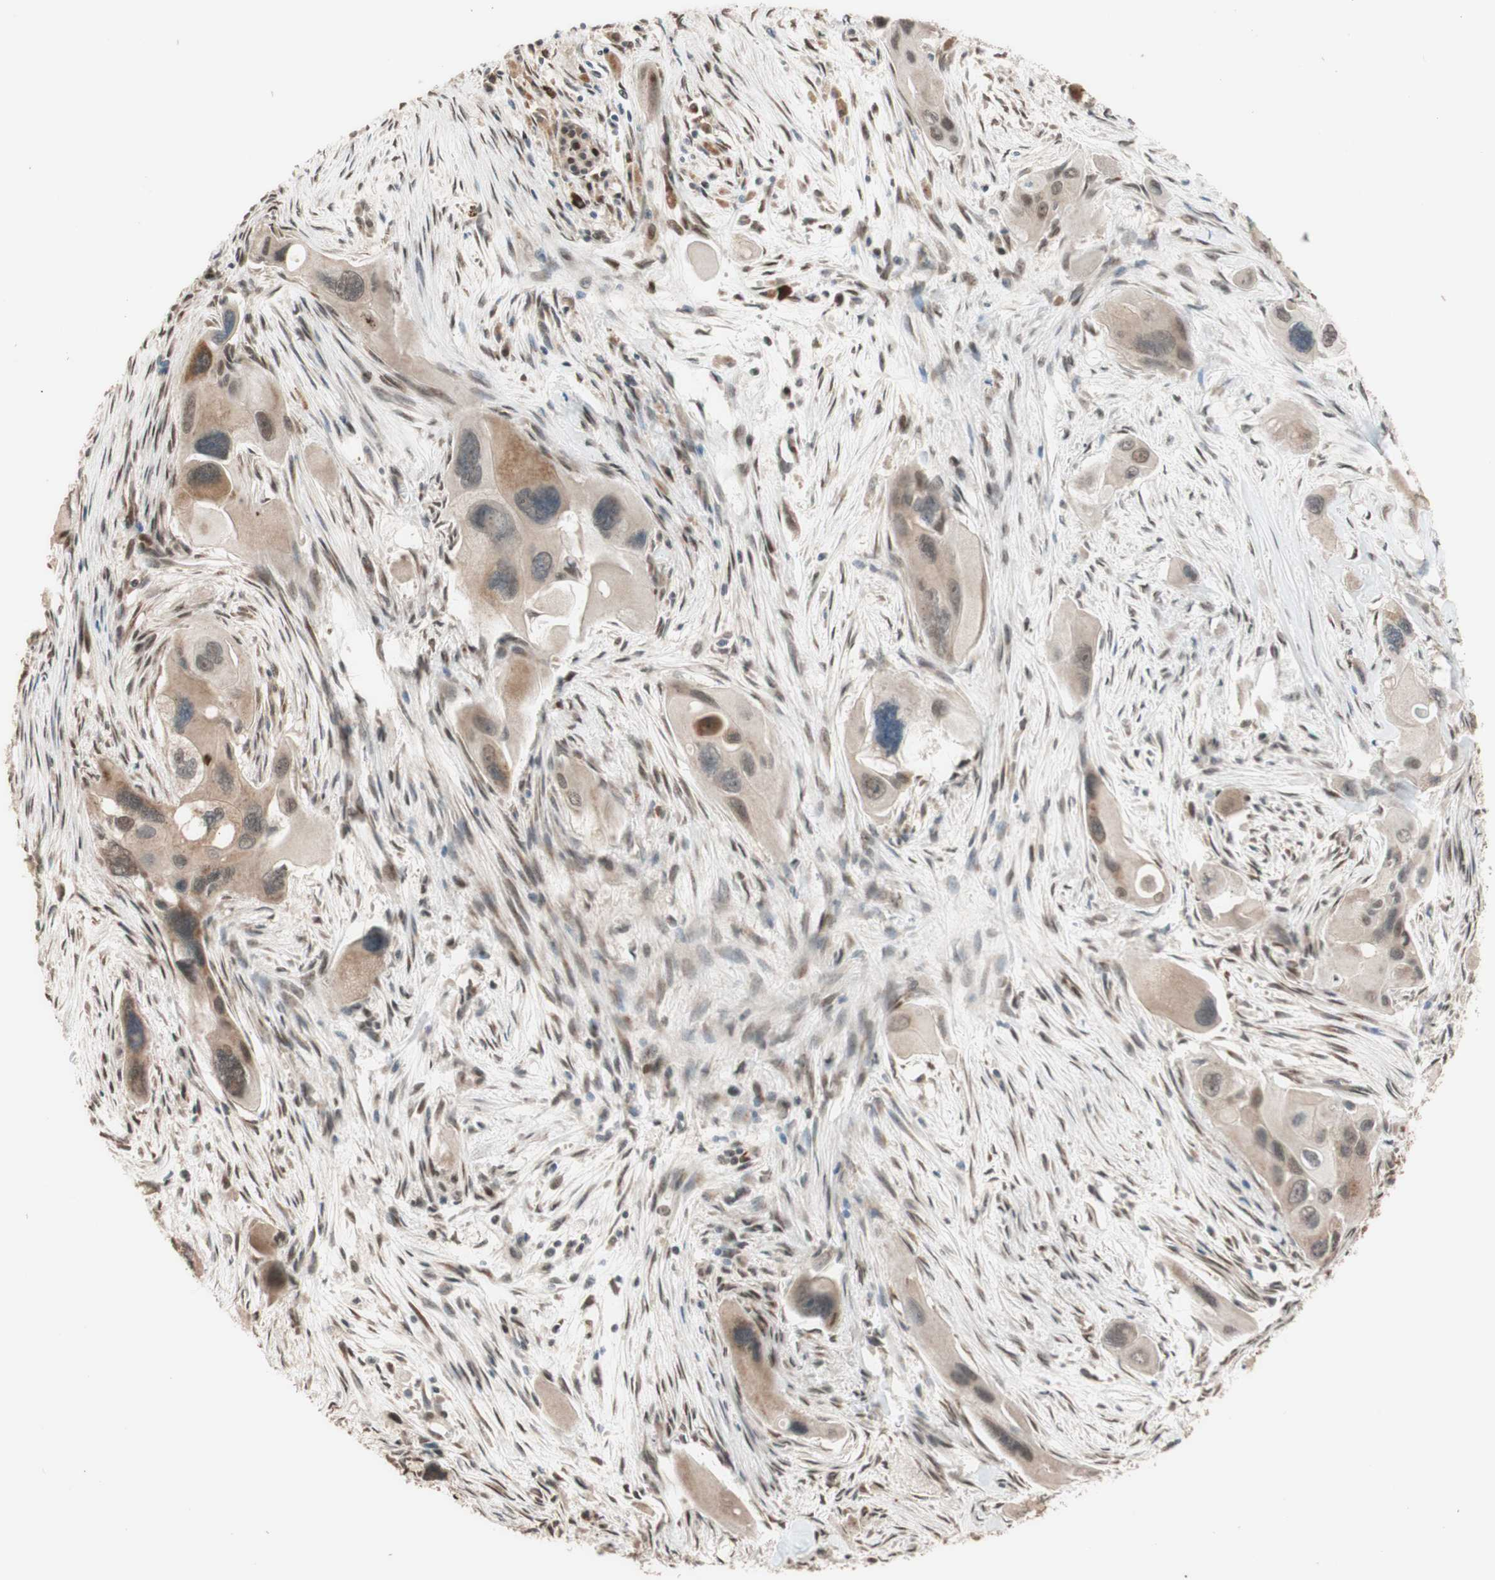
{"staining": {"intensity": "moderate", "quantity": ">75%", "location": "cytoplasmic/membranous"}, "tissue": "pancreatic cancer", "cell_type": "Tumor cells", "image_type": "cancer", "snomed": [{"axis": "morphology", "description": "Adenocarcinoma, NOS"}, {"axis": "topography", "description": "Pancreas"}], "caption": "About >75% of tumor cells in pancreatic adenocarcinoma show moderate cytoplasmic/membranous protein positivity as visualized by brown immunohistochemical staining.", "gene": "CCNC", "patient": {"sex": "male", "age": 73}}